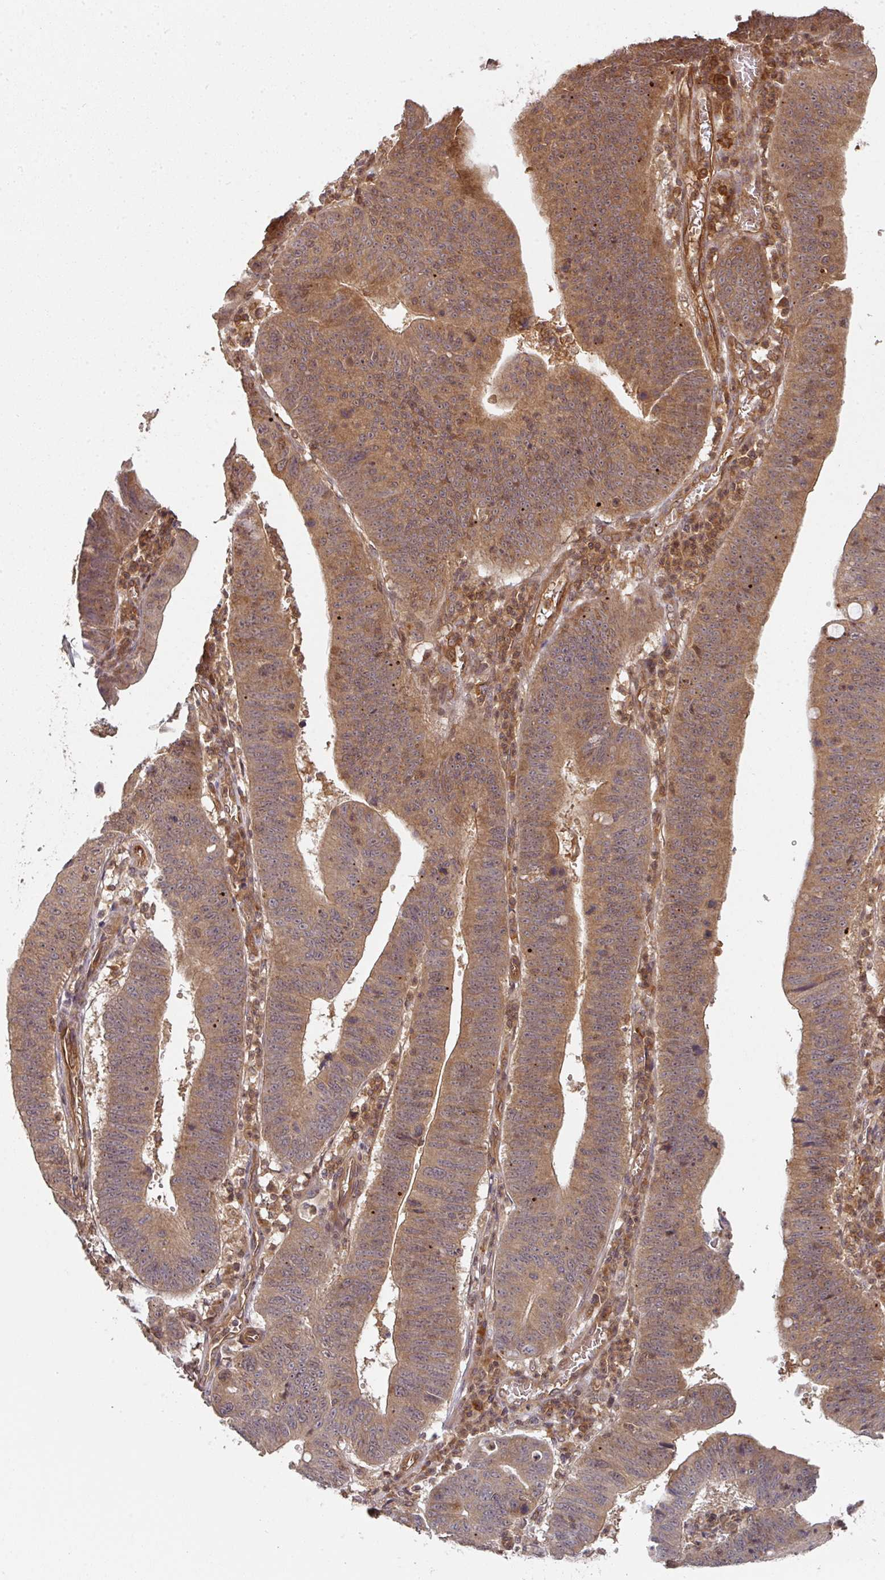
{"staining": {"intensity": "moderate", "quantity": ">75%", "location": "cytoplasmic/membranous"}, "tissue": "stomach cancer", "cell_type": "Tumor cells", "image_type": "cancer", "snomed": [{"axis": "morphology", "description": "Adenocarcinoma, NOS"}, {"axis": "topography", "description": "Stomach"}], "caption": "Moderate cytoplasmic/membranous positivity for a protein is seen in approximately >75% of tumor cells of stomach adenocarcinoma using immunohistochemistry (IHC).", "gene": "EIF4EBP2", "patient": {"sex": "male", "age": 59}}